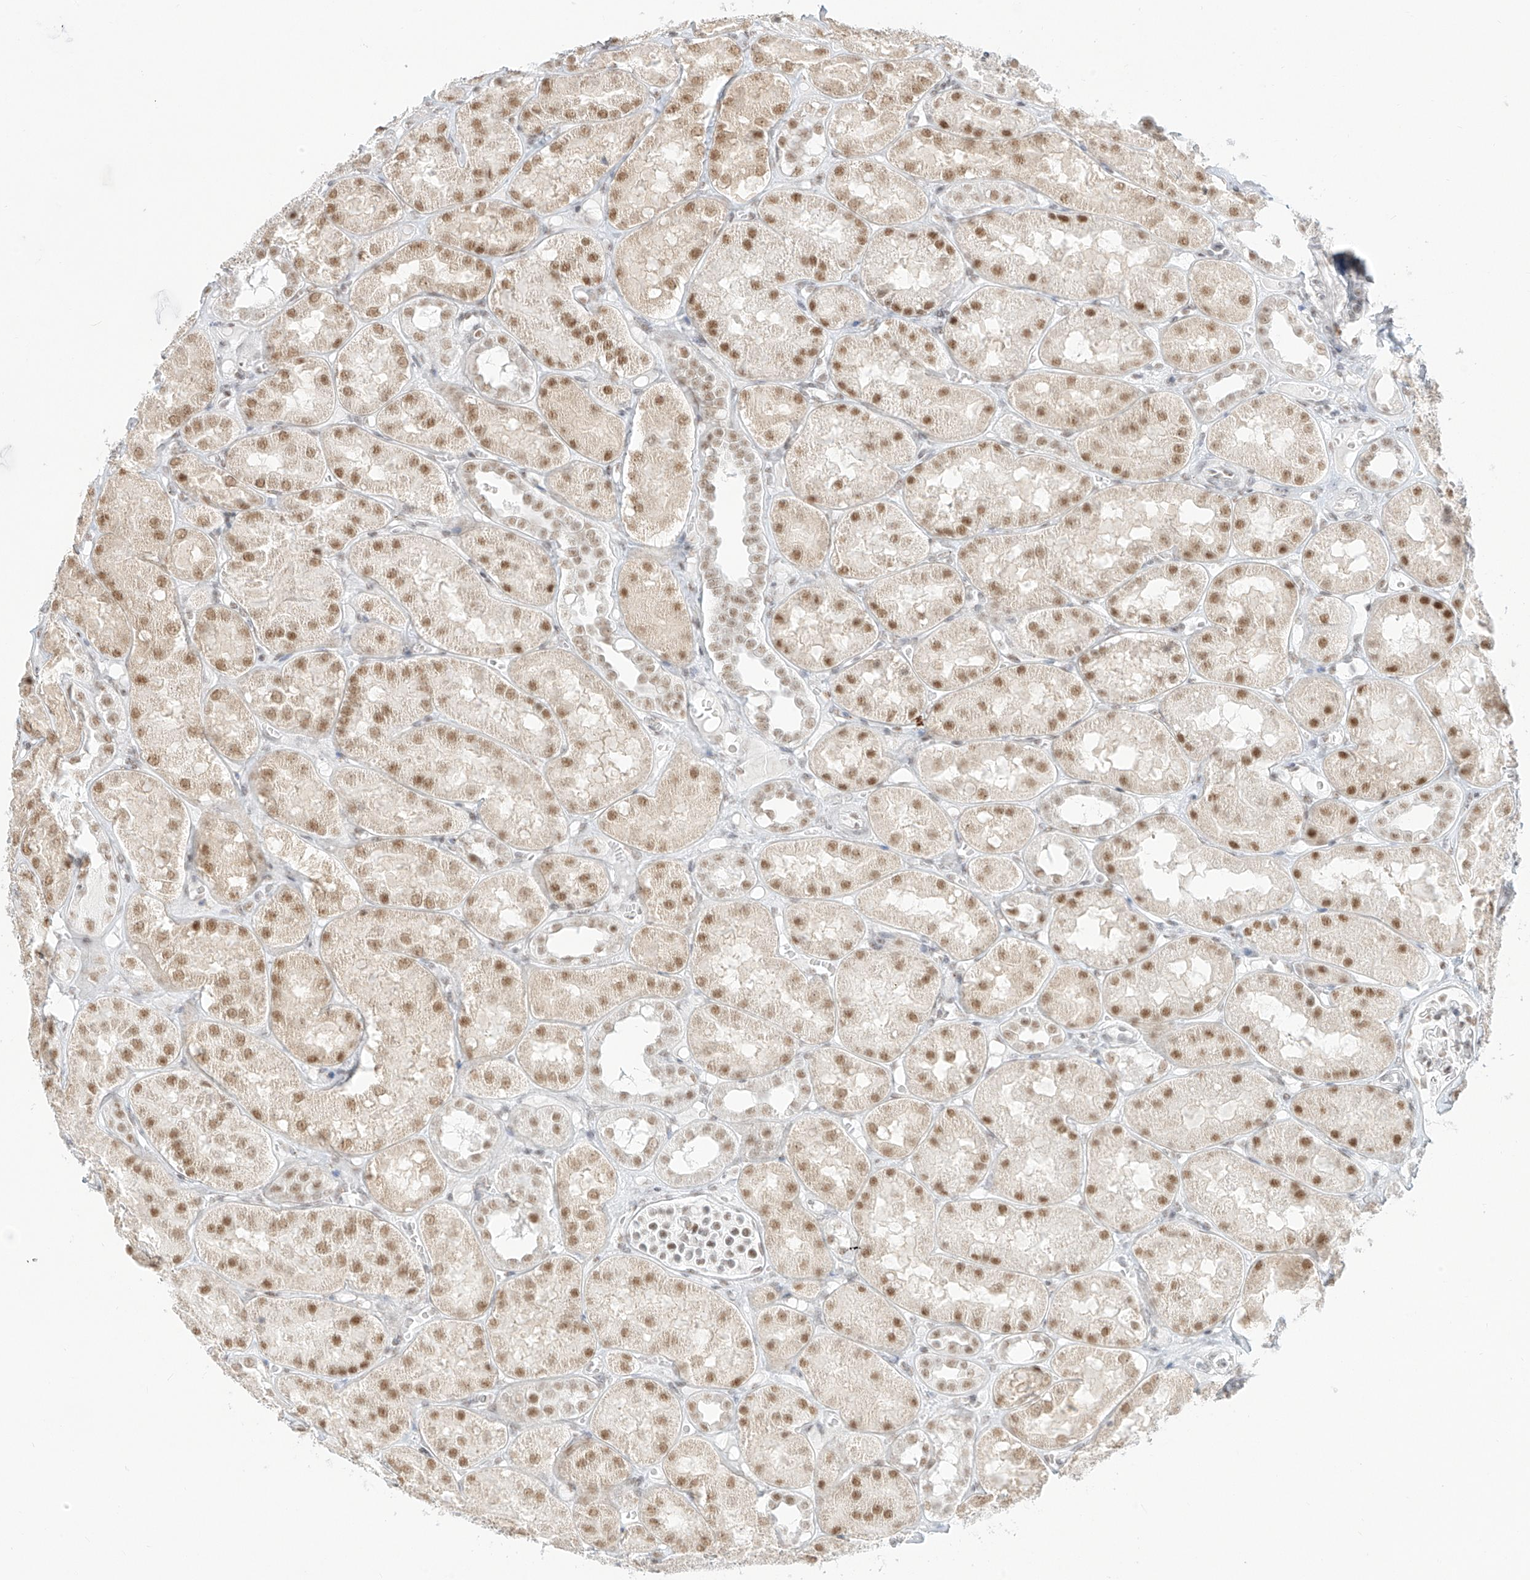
{"staining": {"intensity": "weak", "quantity": "<25%", "location": "nuclear"}, "tissue": "kidney", "cell_type": "Cells in glomeruli", "image_type": "normal", "snomed": [{"axis": "morphology", "description": "Normal tissue, NOS"}, {"axis": "topography", "description": "Kidney"}], "caption": "This image is of benign kidney stained with immunohistochemistry (IHC) to label a protein in brown with the nuclei are counter-stained blue. There is no expression in cells in glomeruli.", "gene": "SUPT5H", "patient": {"sex": "male", "age": 16}}